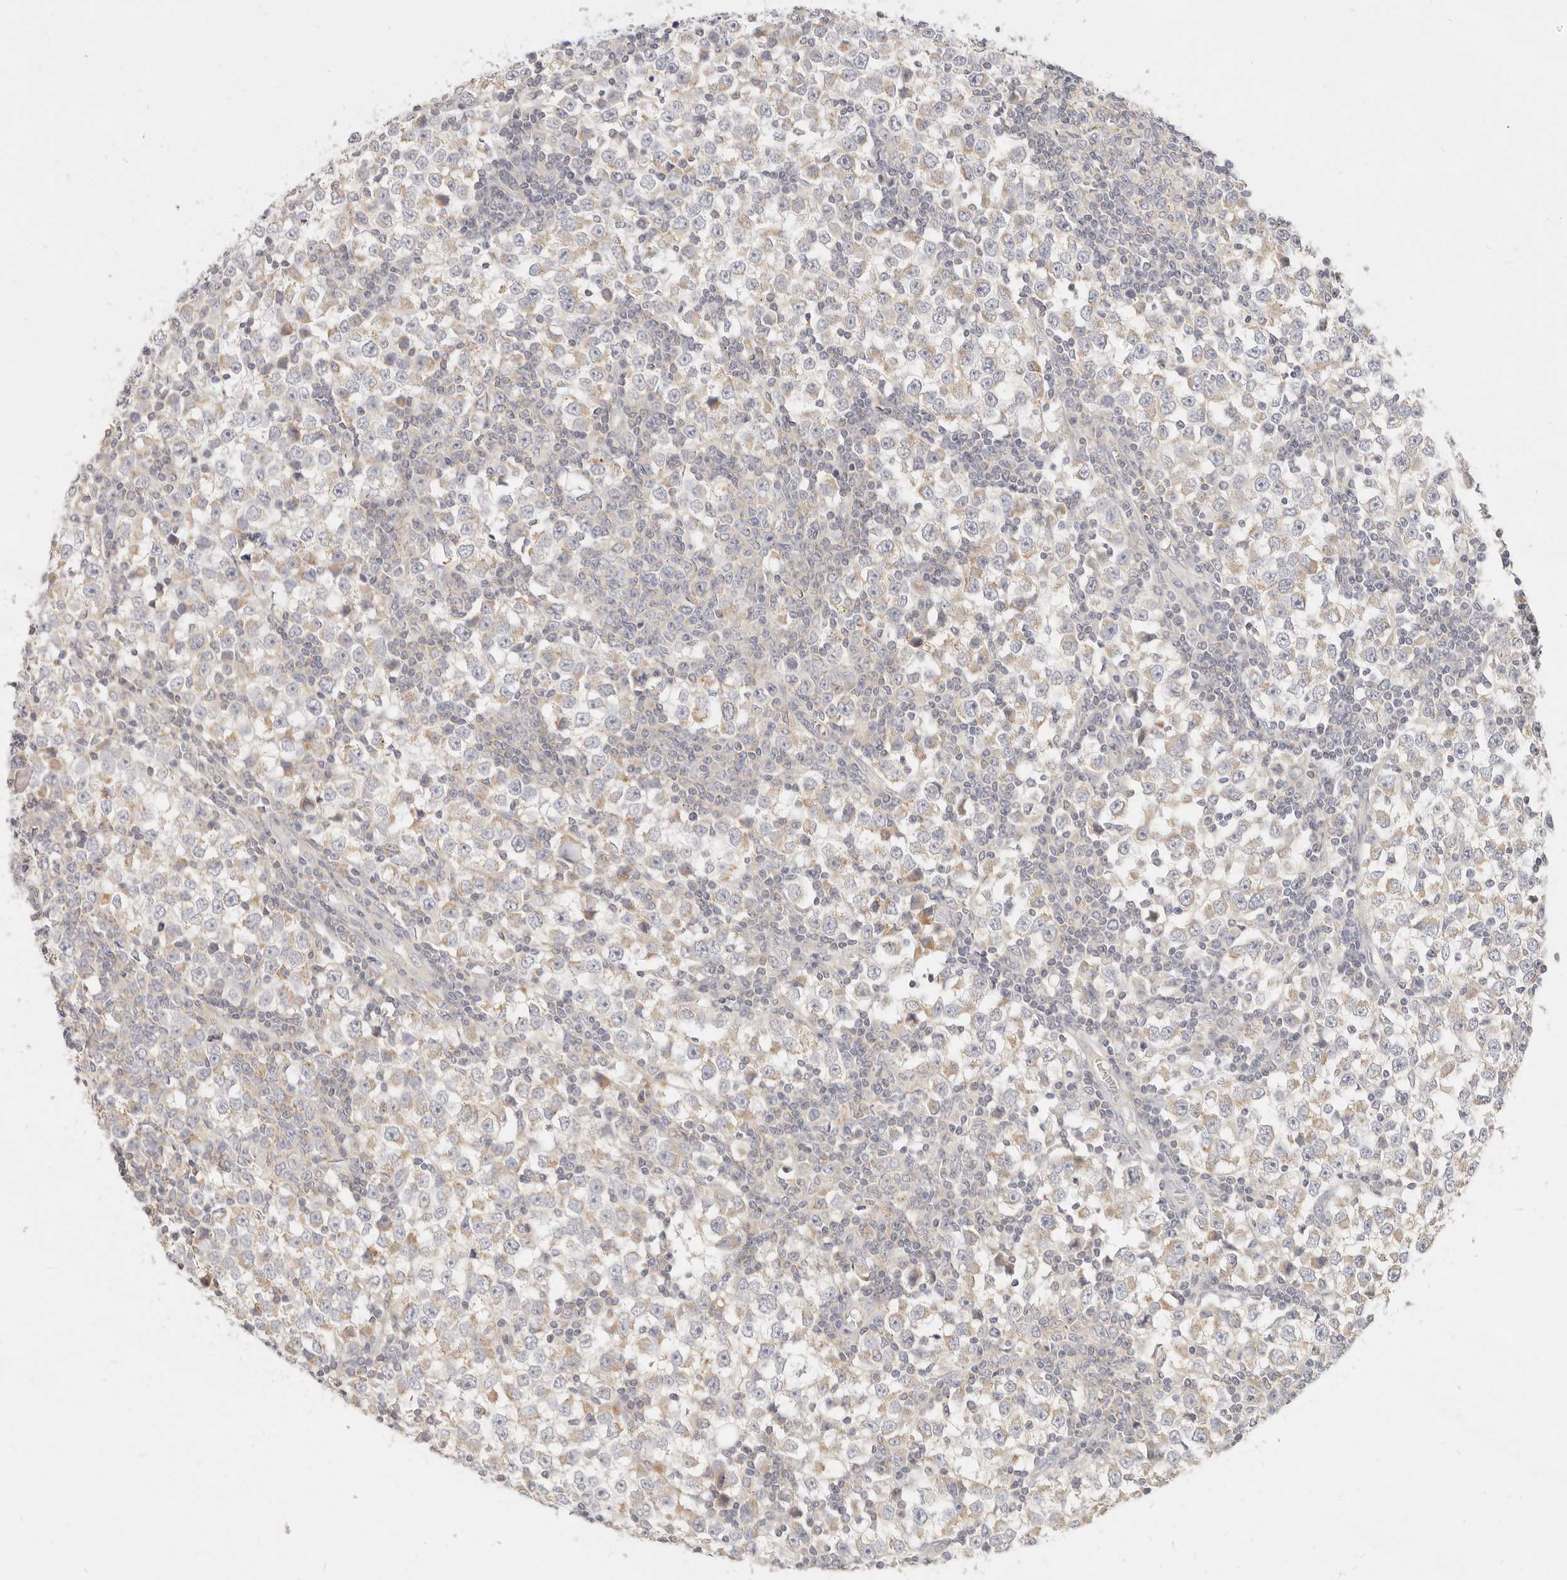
{"staining": {"intensity": "weak", "quantity": "25%-75%", "location": "cytoplasmic/membranous"}, "tissue": "testis cancer", "cell_type": "Tumor cells", "image_type": "cancer", "snomed": [{"axis": "morphology", "description": "Seminoma, NOS"}, {"axis": "topography", "description": "Testis"}], "caption": "This micrograph demonstrates testis cancer (seminoma) stained with IHC to label a protein in brown. The cytoplasmic/membranous of tumor cells show weak positivity for the protein. Nuclei are counter-stained blue.", "gene": "LTB4R2", "patient": {"sex": "male", "age": 65}}